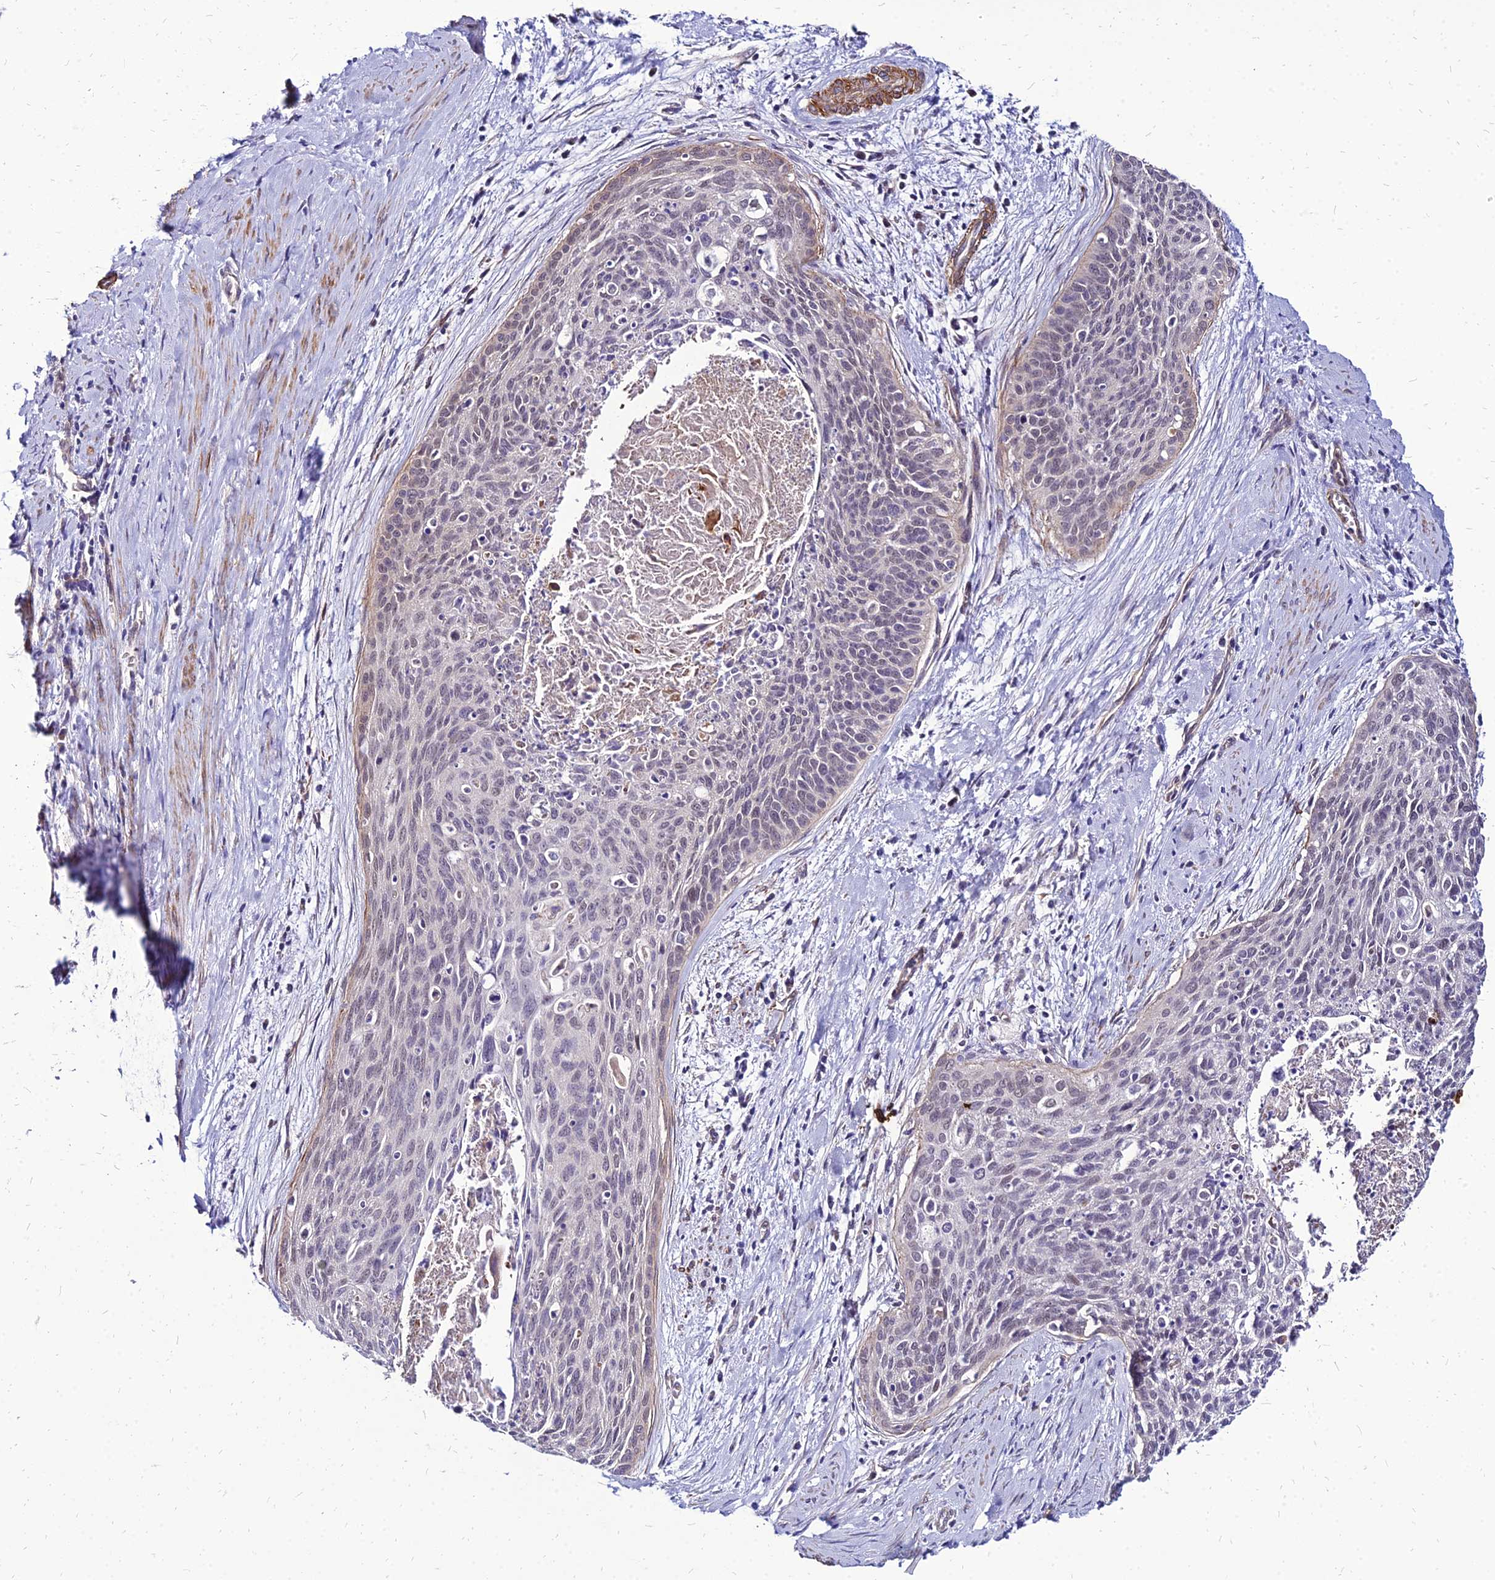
{"staining": {"intensity": "weak", "quantity": "25%-75%", "location": "nuclear"}, "tissue": "cervical cancer", "cell_type": "Tumor cells", "image_type": "cancer", "snomed": [{"axis": "morphology", "description": "Squamous cell carcinoma, NOS"}, {"axis": "topography", "description": "Cervix"}], "caption": "The micrograph shows staining of squamous cell carcinoma (cervical), revealing weak nuclear protein expression (brown color) within tumor cells. (DAB IHC, brown staining for protein, blue staining for nuclei).", "gene": "YEATS2", "patient": {"sex": "female", "age": 55}}